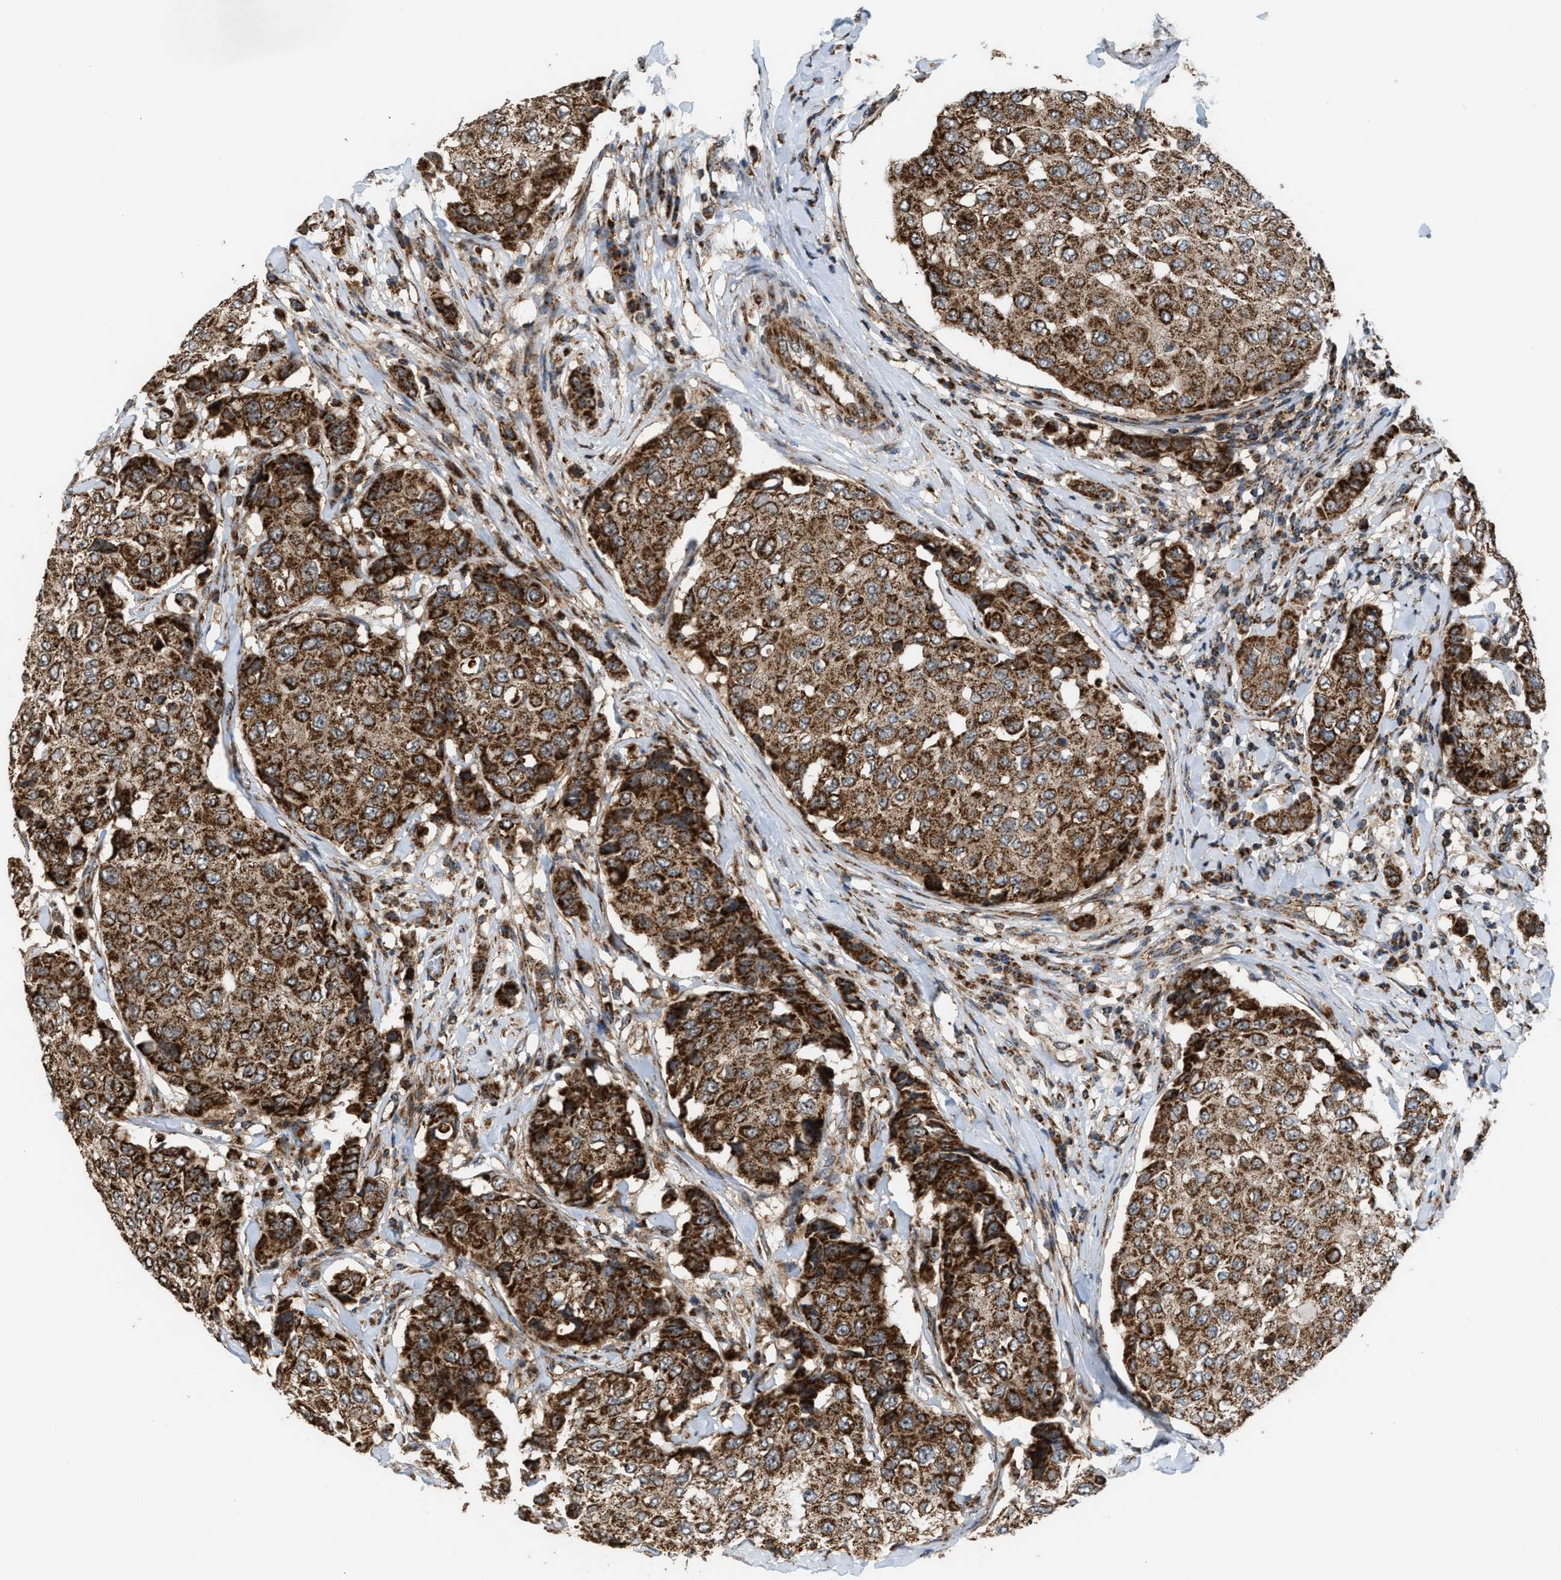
{"staining": {"intensity": "strong", "quantity": ">75%", "location": "cytoplasmic/membranous"}, "tissue": "breast cancer", "cell_type": "Tumor cells", "image_type": "cancer", "snomed": [{"axis": "morphology", "description": "Duct carcinoma"}, {"axis": "topography", "description": "Breast"}], "caption": "Tumor cells exhibit high levels of strong cytoplasmic/membranous staining in approximately >75% of cells in breast intraductal carcinoma. The staining was performed using DAB (3,3'-diaminobenzidine), with brown indicating positive protein expression. Nuclei are stained blue with hematoxylin.", "gene": "SGSM2", "patient": {"sex": "female", "age": 27}}